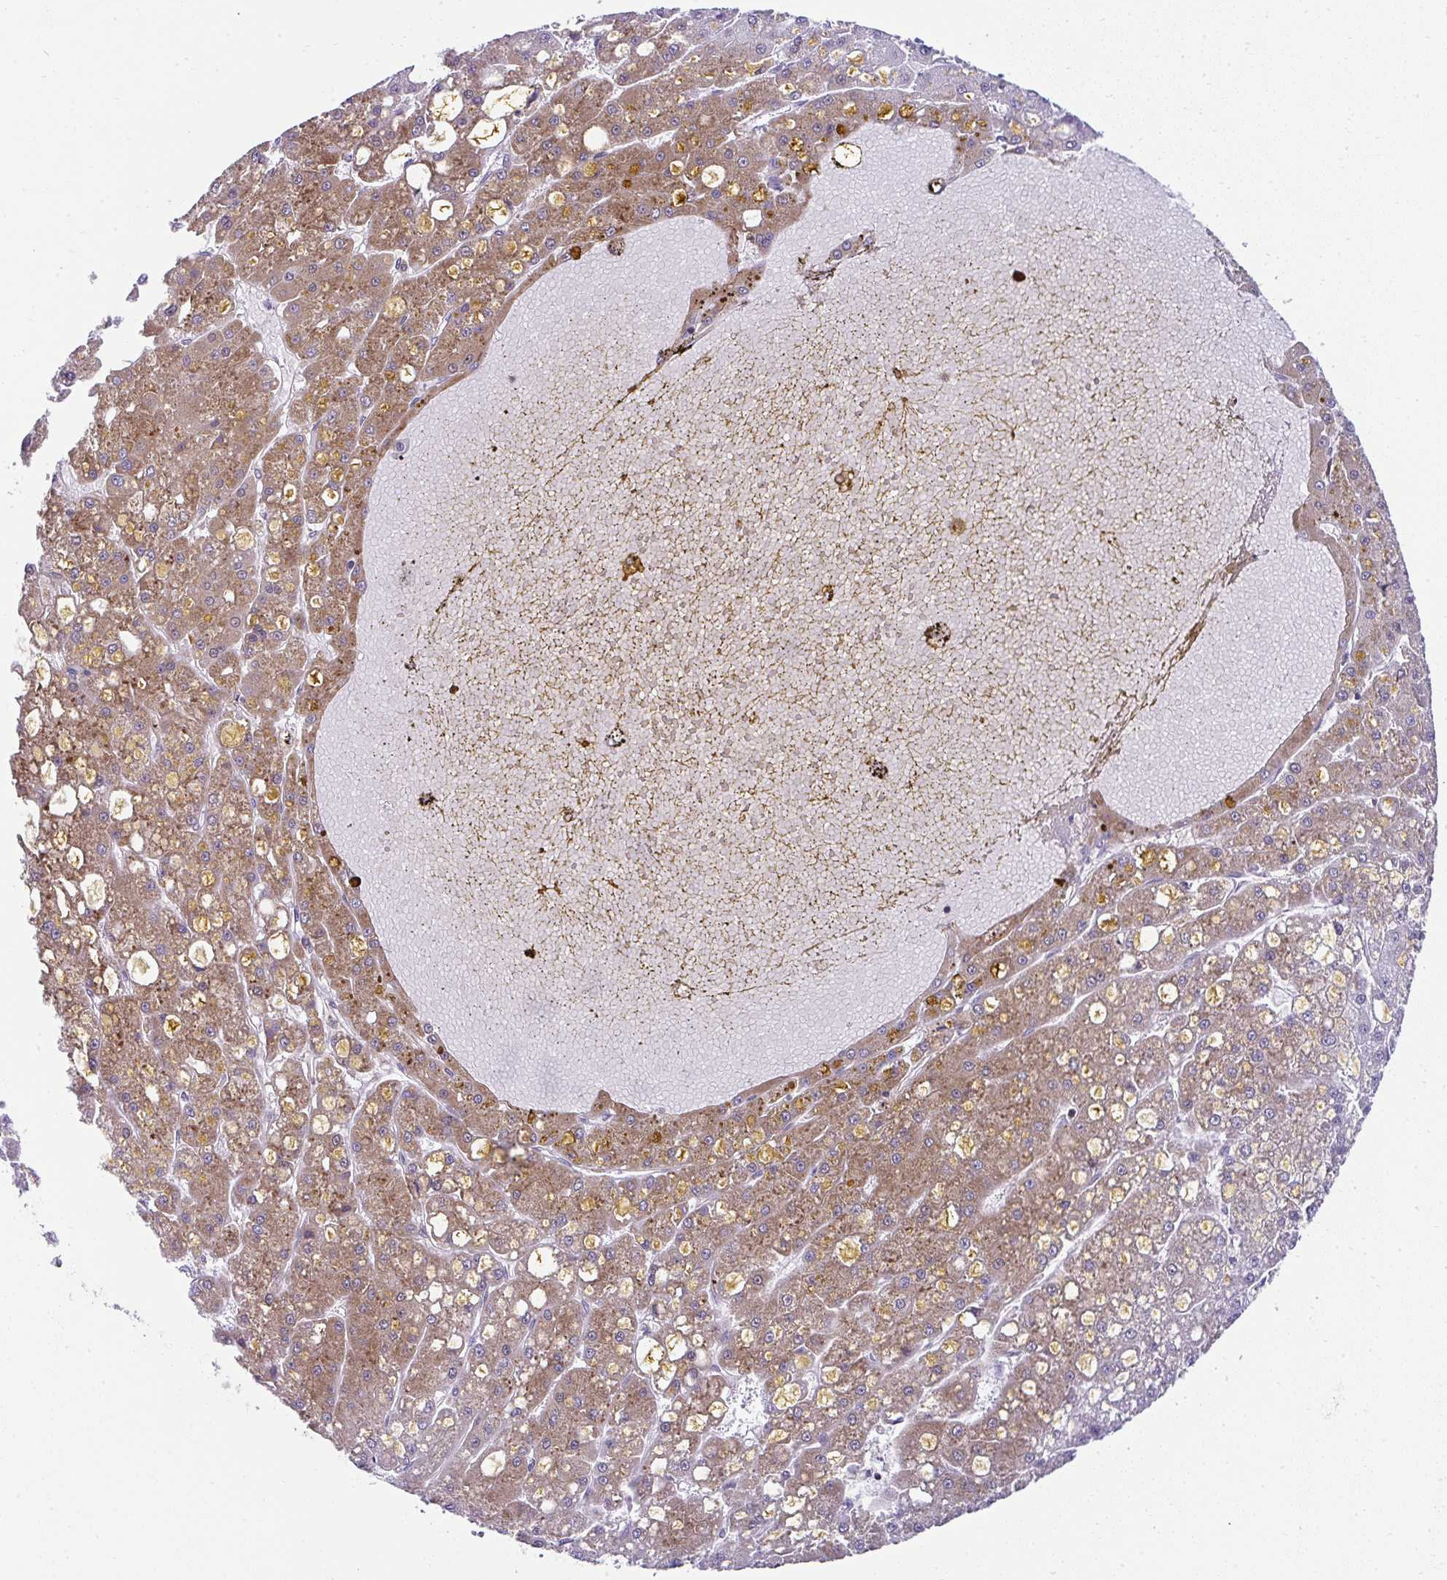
{"staining": {"intensity": "moderate", "quantity": ">75%", "location": "cytoplasmic/membranous"}, "tissue": "liver cancer", "cell_type": "Tumor cells", "image_type": "cancer", "snomed": [{"axis": "morphology", "description": "Carcinoma, Hepatocellular, NOS"}, {"axis": "topography", "description": "Liver"}], "caption": "Immunohistochemical staining of human liver cancer demonstrates medium levels of moderate cytoplasmic/membranous staining in approximately >75% of tumor cells.", "gene": "RPS7", "patient": {"sex": "male", "age": 67}}